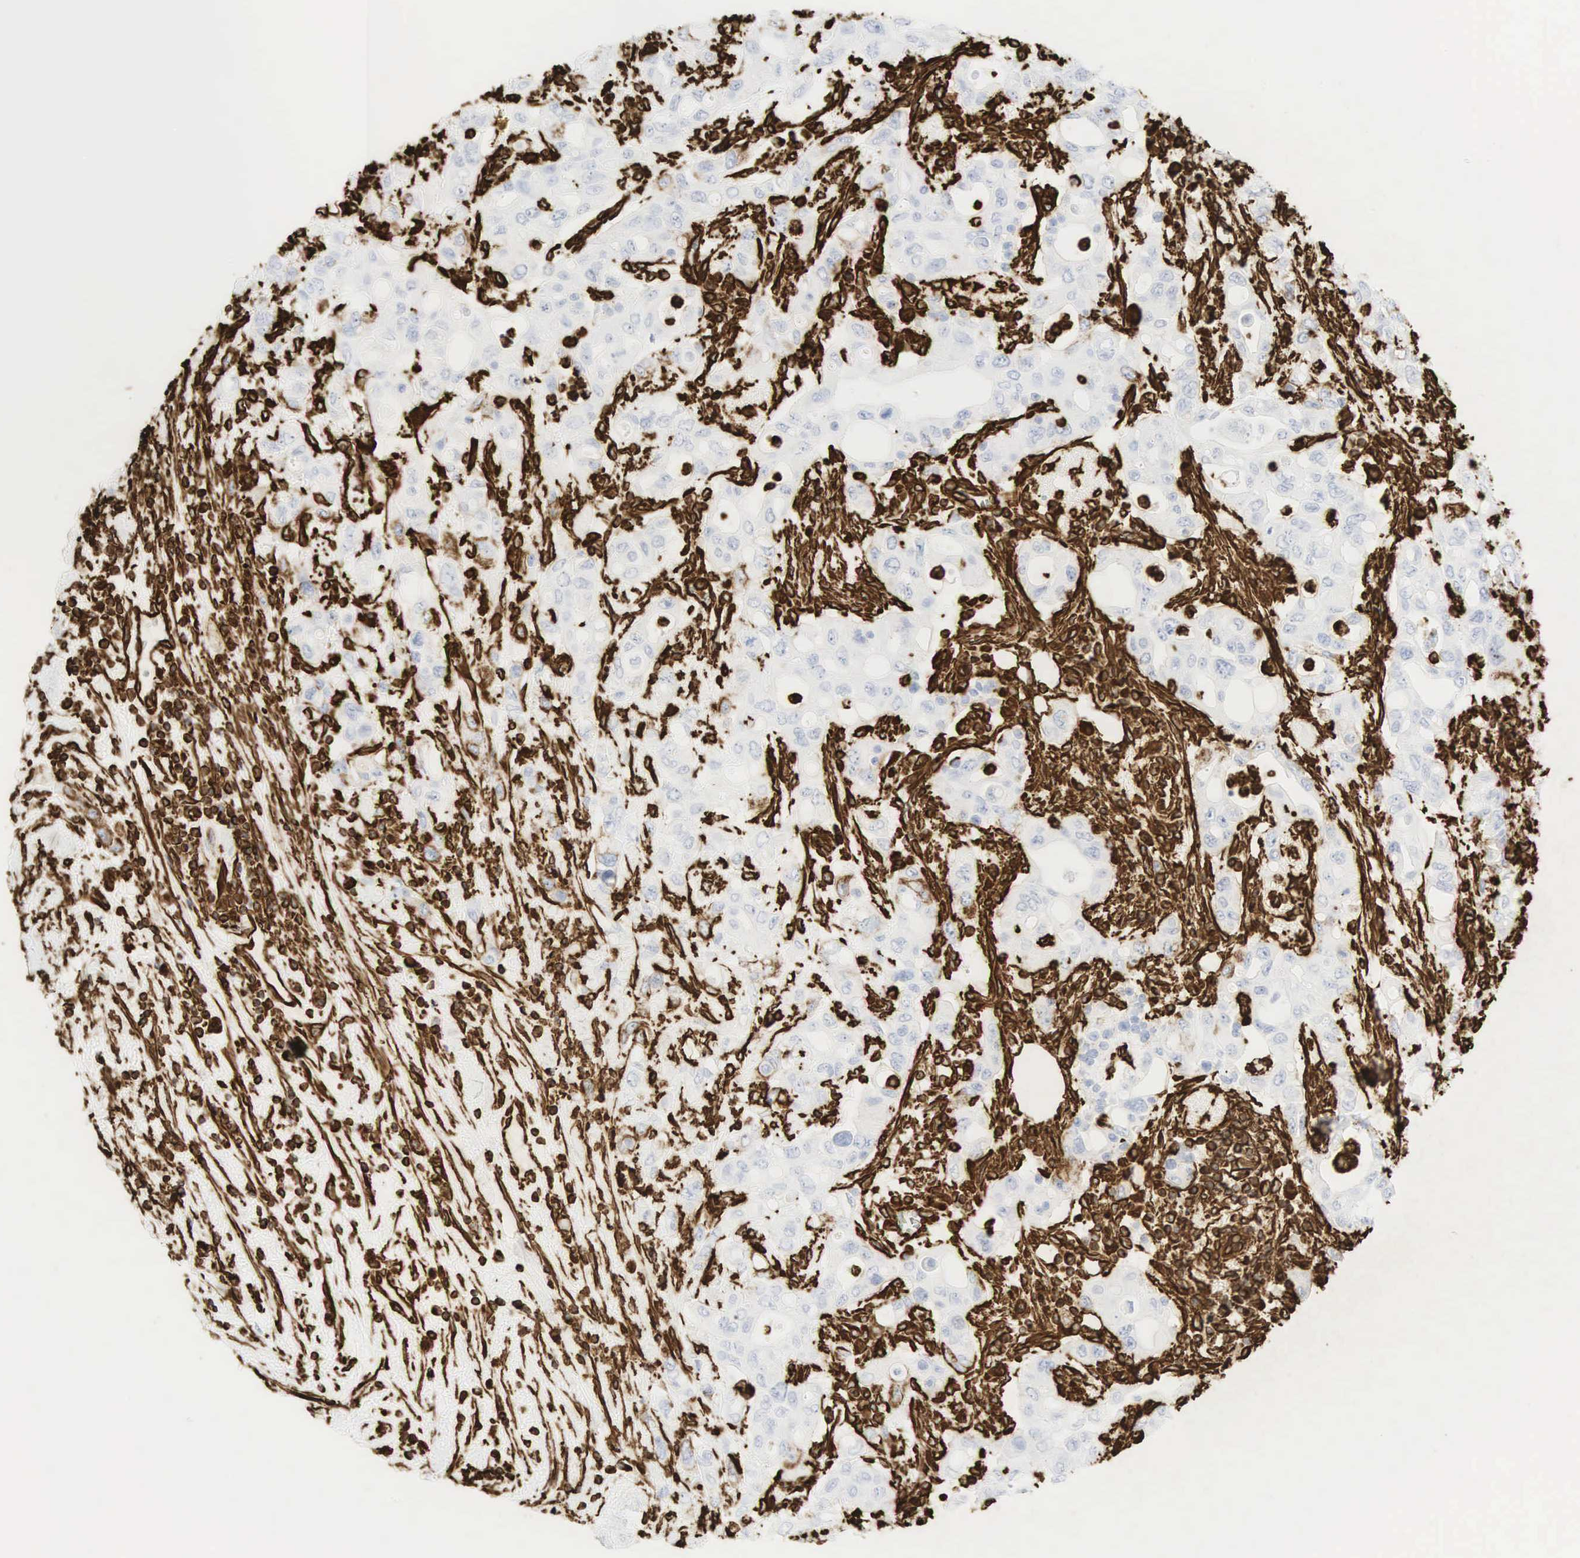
{"staining": {"intensity": "strong", "quantity": "<25%", "location": "cytoplasmic/membranous"}, "tissue": "pancreatic cancer", "cell_type": "Tumor cells", "image_type": "cancer", "snomed": [{"axis": "morphology", "description": "Adenocarcinoma, NOS"}, {"axis": "topography", "description": "Pancreas"}], "caption": "Immunohistochemical staining of adenocarcinoma (pancreatic) demonstrates strong cytoplasmic/membranous protein expression in about <25% of tumor cells.", "gene": "VIM", "patient": {"sex": "female", "age": 57}}